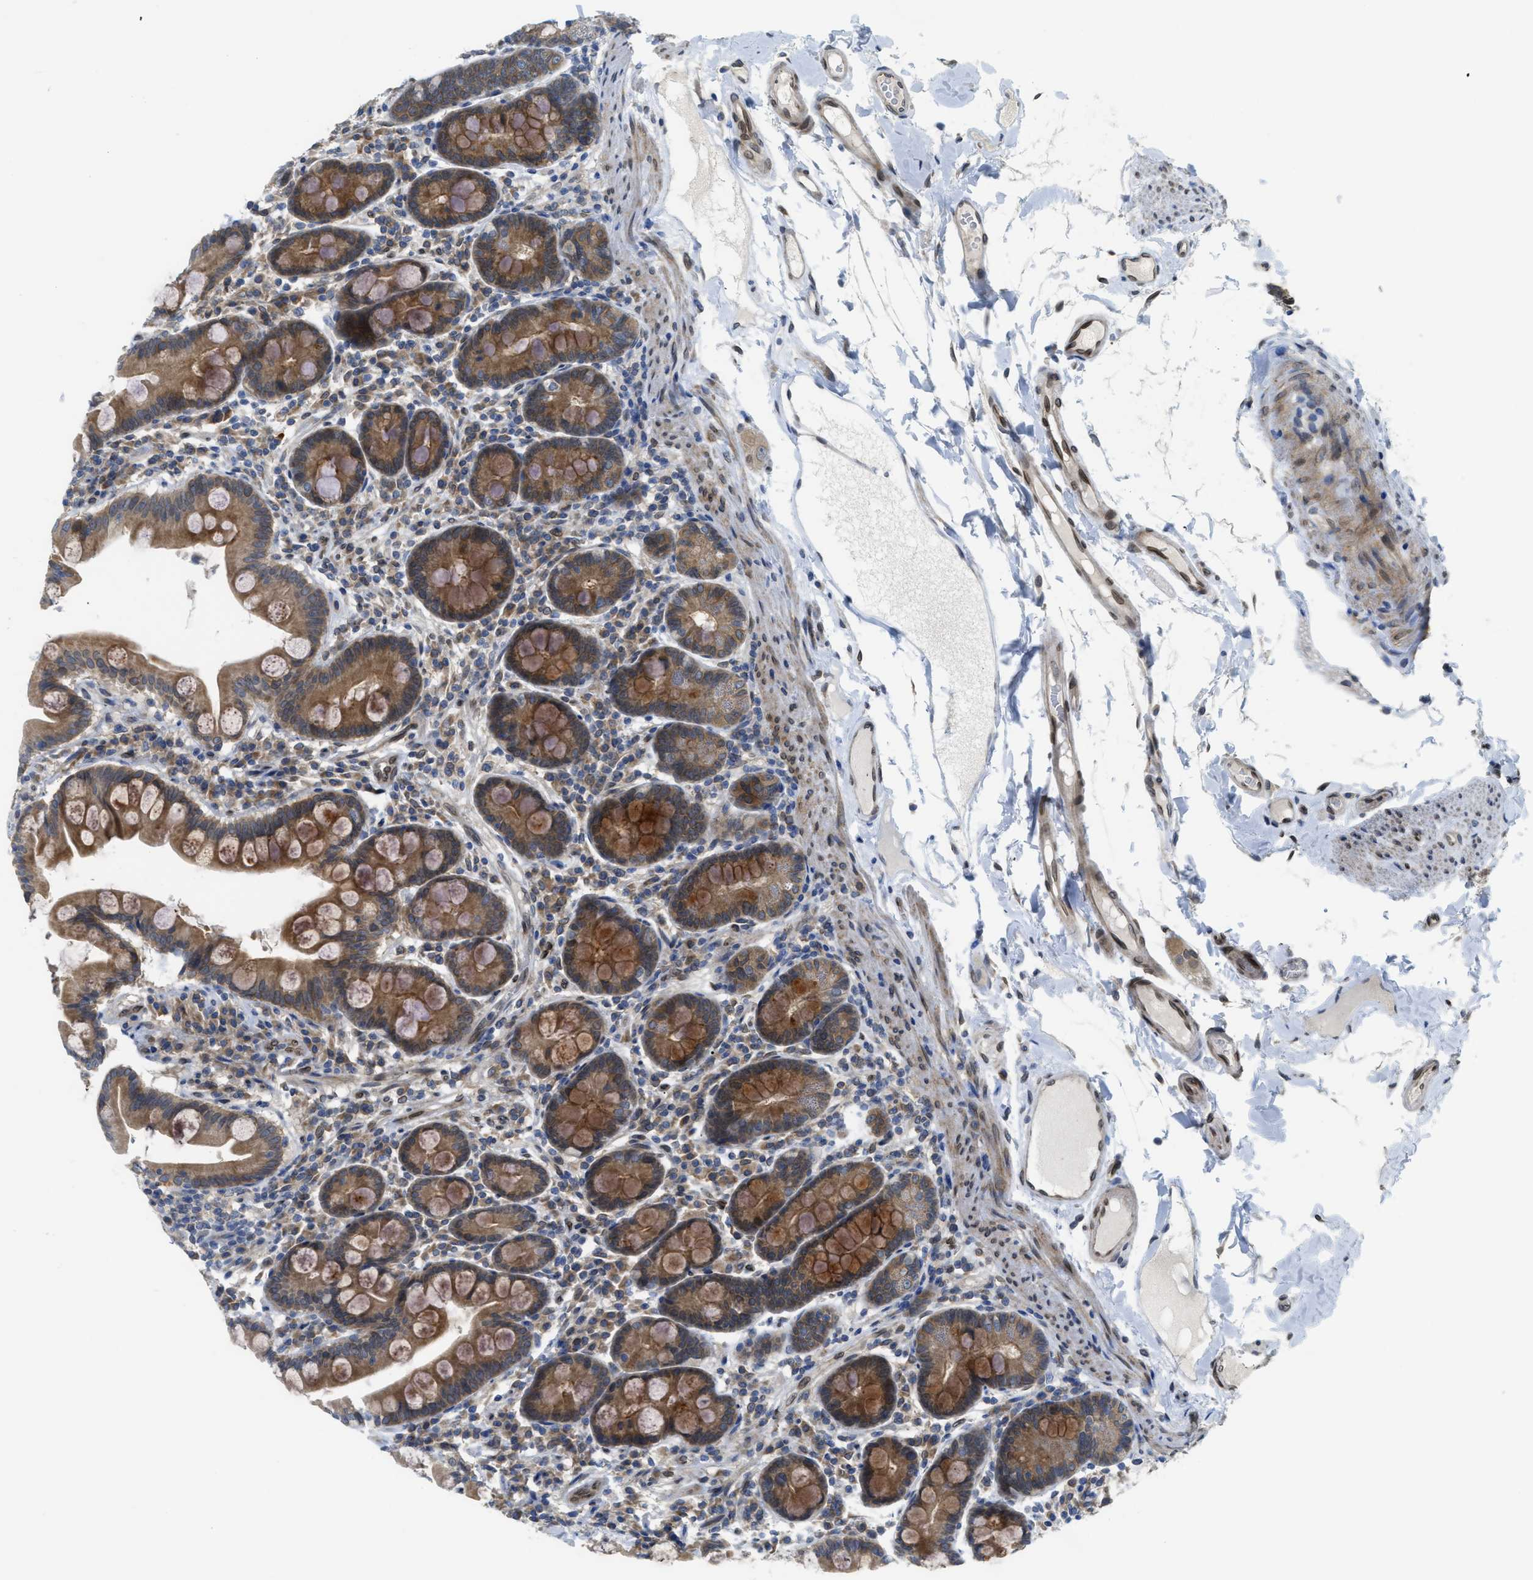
{"staining": {"intensity": "moderate", "quantity": ">75%", "location": "cytoplasmic/membranous"}, "tissue": "duodenum", "cell_type": "Glandular cells", "image_type": "normal", "snomed": [{"axis": "morphology", "description": "Normal tissue, NOS"}, {"axis": "topography", "description": "Duodenum"}], "caption": "The photomicrograph reveals staining of normal duodenum, revealing moderate cytoplasmic/membranous protein staining (brown color) within glandular cells.", "gene": "EIF2AK3", "patient": {"sex": "male", "age": 50}}